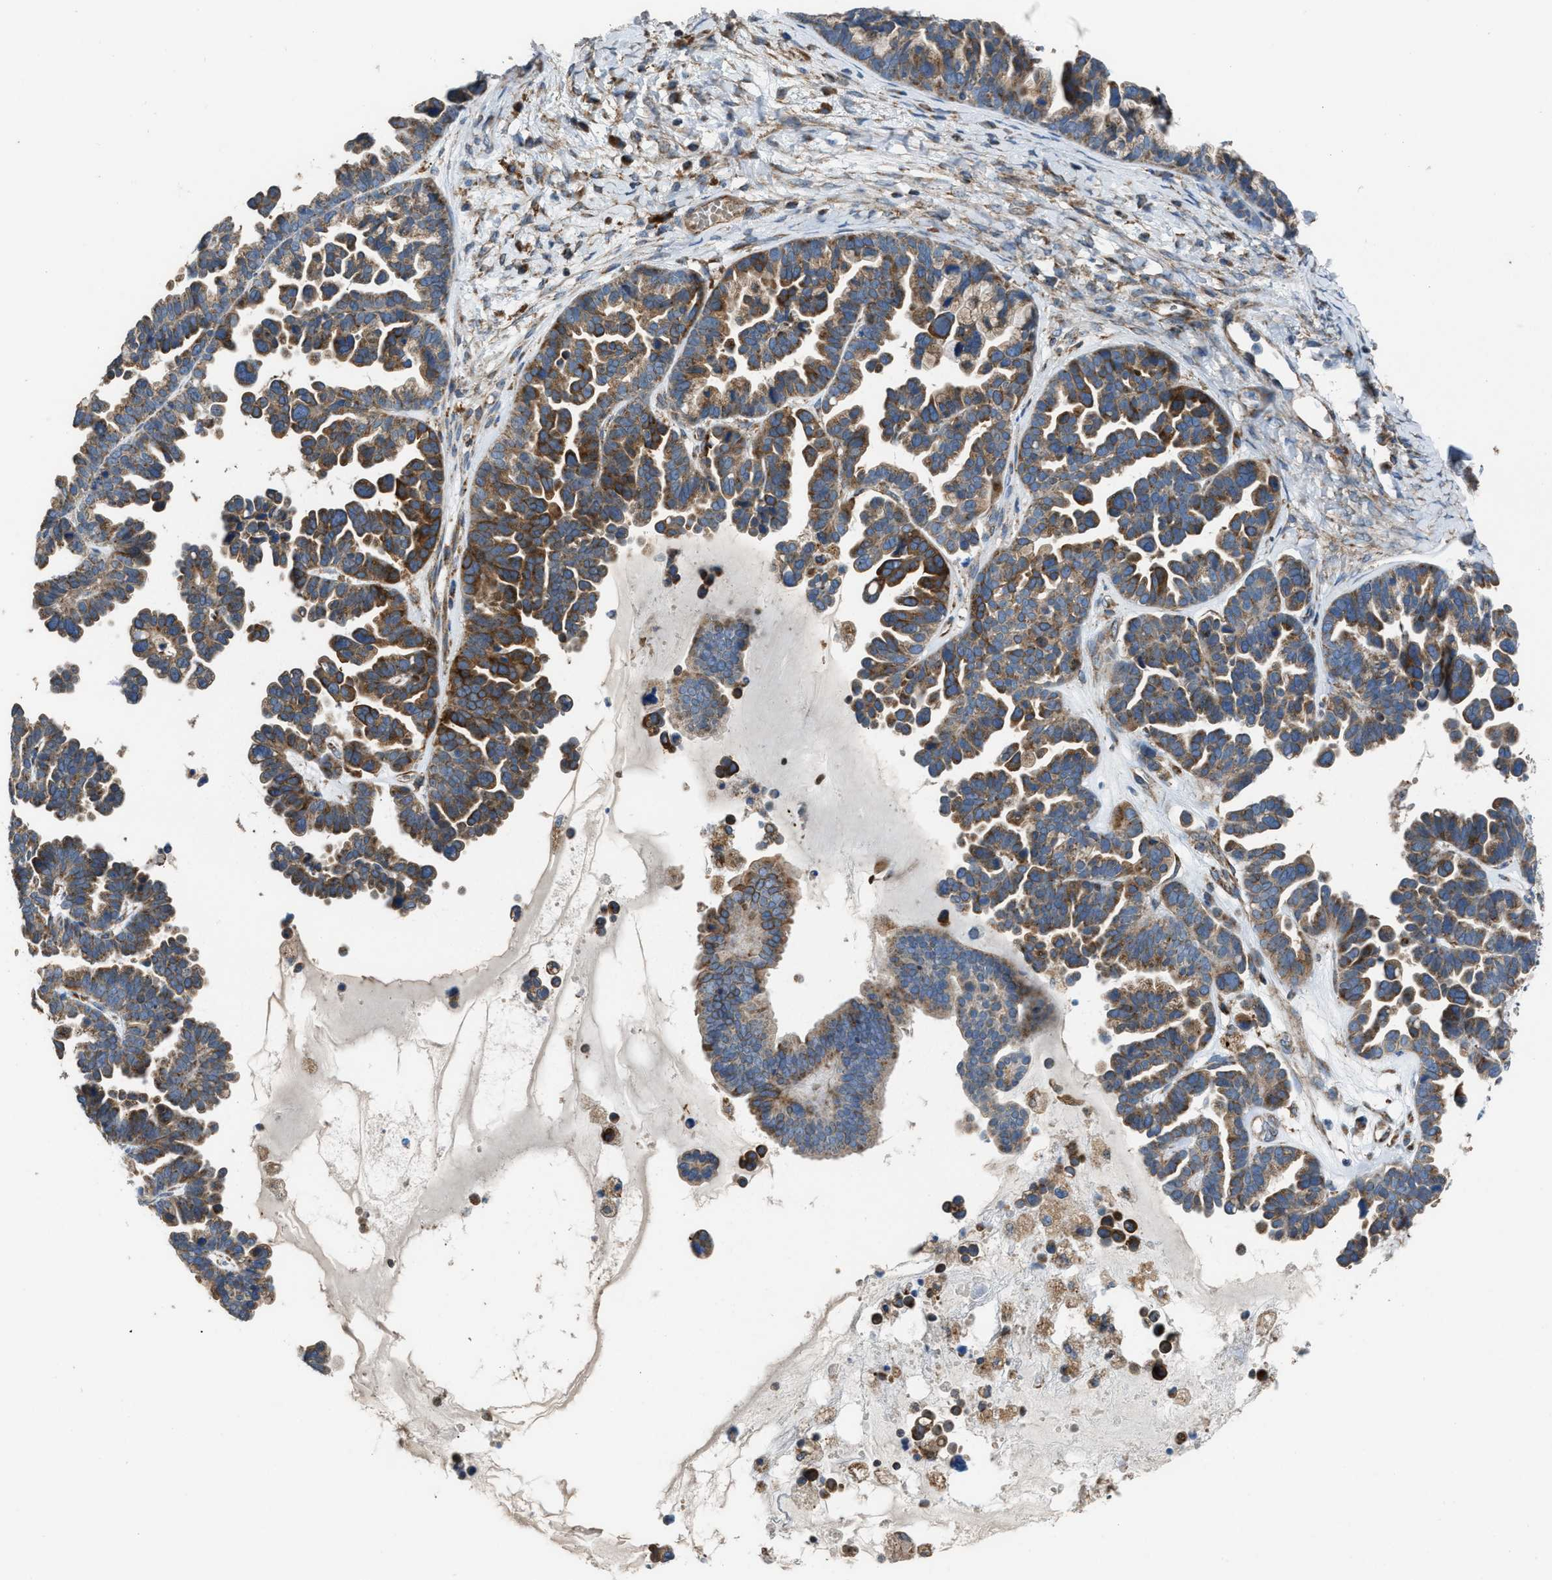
{"staining": {"intensity": "moderate", "quantity": ">75%", "location": "cytoplasmic/membranous"}, "tissue": "ovarian cancer", "cell_type": "Tumor cells", "image_type": "cancer", "snomed": [{"axis": "morphology", "description": "Cystadenocarcinoma, serous, NOS"}, {"axis": "topography", "description": "Ovary"}], "caption": "Tumor cells exhibit medium levels of moderate cytoplasmic/membranous staining in approximately >75% of cells in ovarian cancer. (DAB (3,3'-diaminobenzidine) = brown stain, brightfield microscopy at high magnification).", "gene": "SLC10A3", "patient": {"sex": "female", "age": 56}}